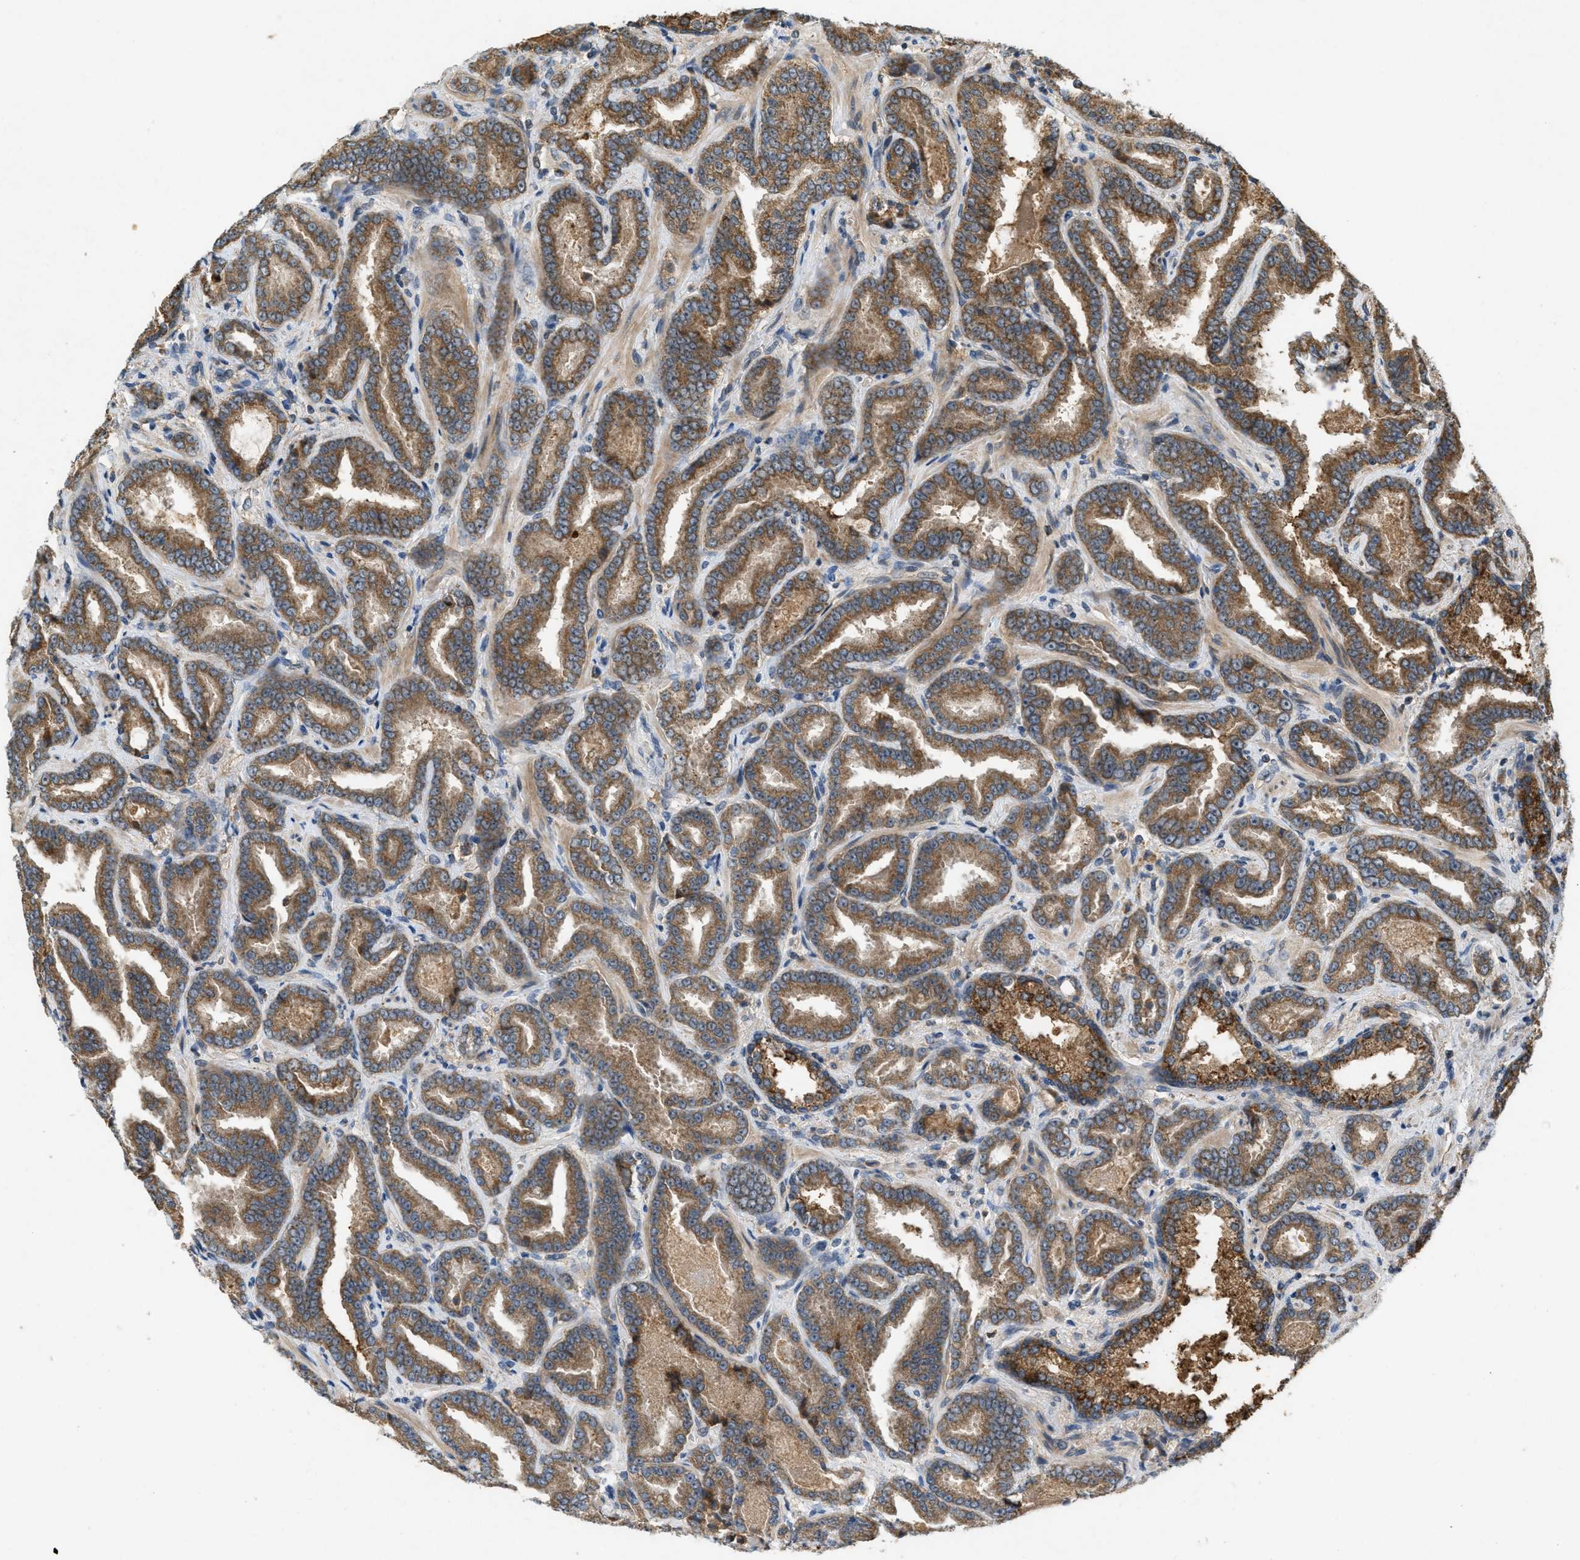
{"staining": {"intensity": "moderate", "quantity": ">75%", "location": "cytoplasmic/membranous"}, "tissue": "prostate cancer", "cell_type": "Tumor cells", "image_type": "cancer", "snomed": [{"axis": "morphology", "description": "Adenocarcinoma, Low grade"}, {"axis": "topography", "description": "Prostate"}], "caption": "The micrograph displays staining of prostate adenocarcinoma (low-grade), revealing moderate cytoplasmic/membranous protein expression (brown color) within tumor cells.", "gene": "PPP1R15A", "patient": {"sex": "male", "age": 60}}